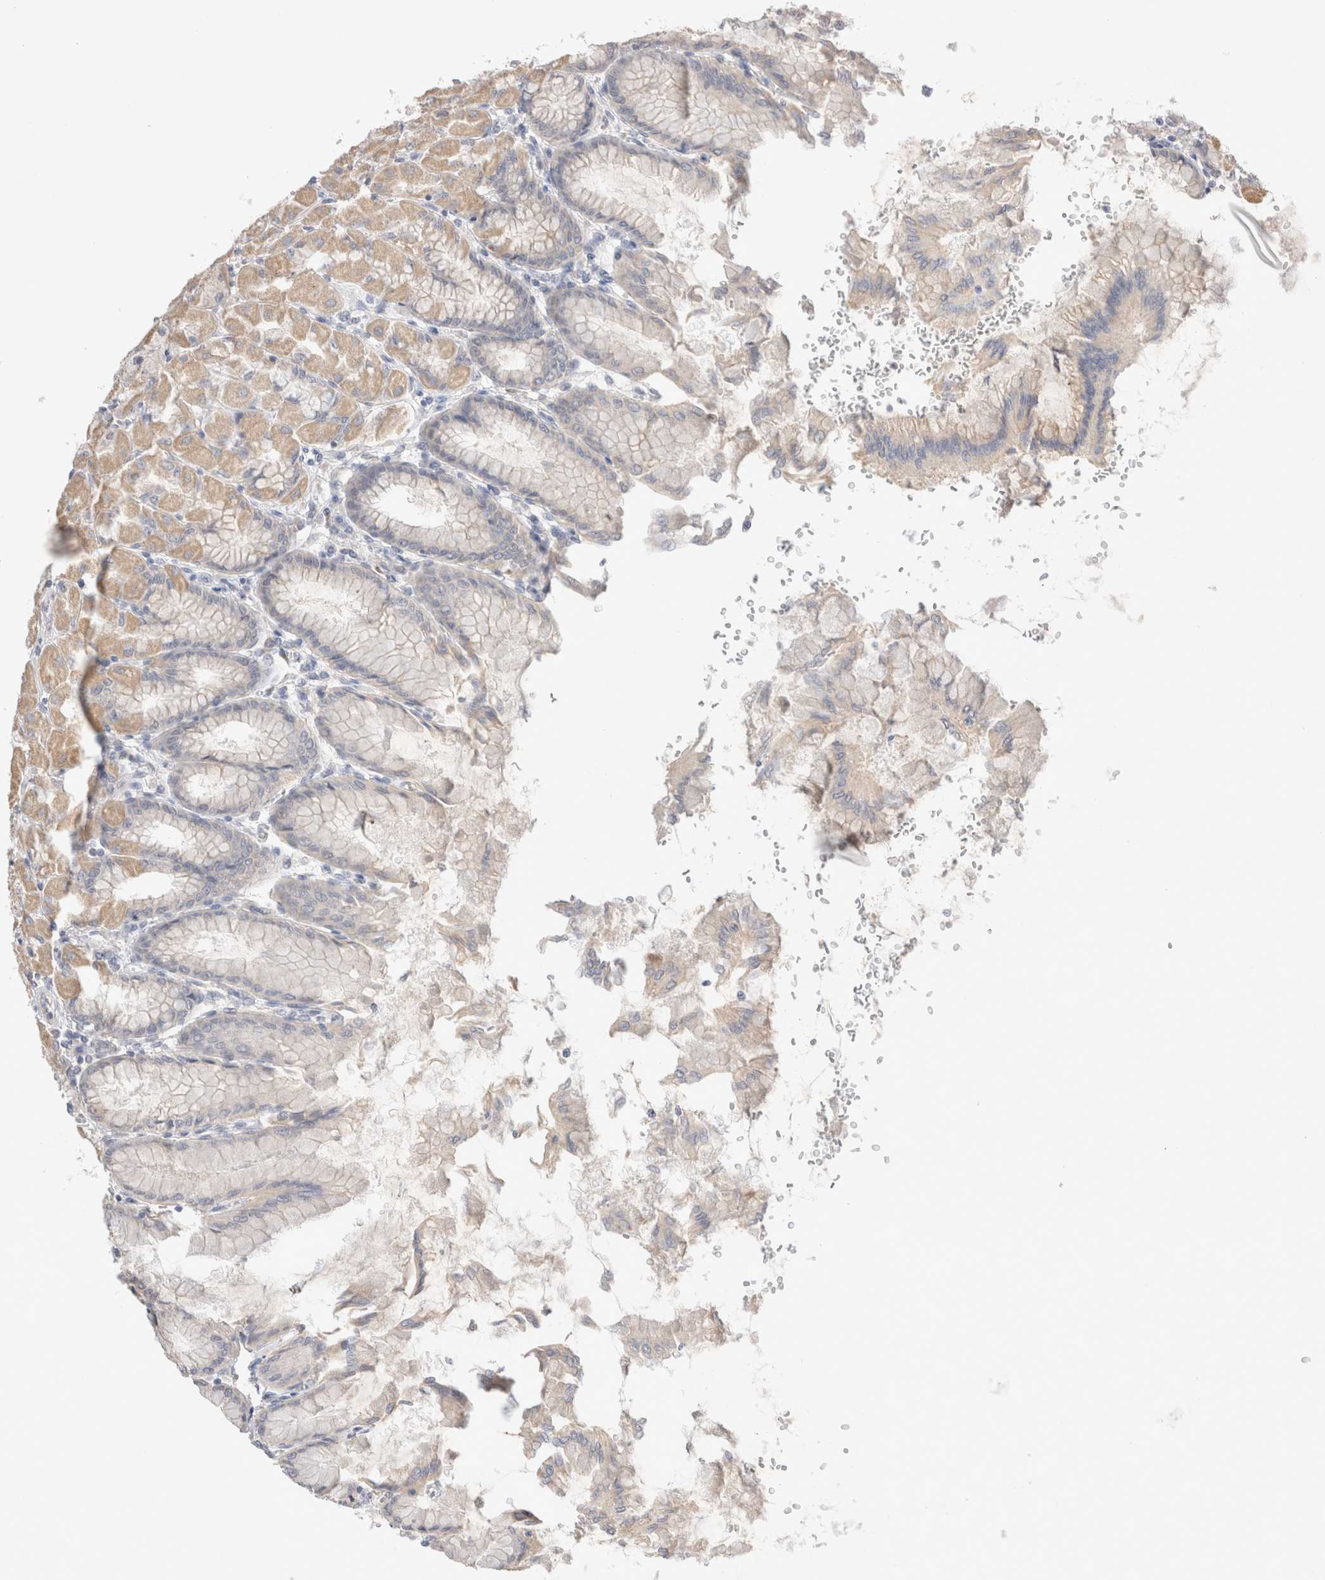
{"staining": {"intensity": "moderate", "quantity": "25%-75%", "location": "cytoplasmic/membranous"}, "tissue": "stomach", "cell_type": "Glandular cells", "image_type": "normal", "snomed": [{"axis": "morphology", "description": "Normal tissue, NOS"}, {"axis": "topography", "description": "Stomach, upper"}], "caption": "Protein expression analysis of benign stomach shows moderate cytoplasmic/membranous staining in about 25%-75% of glandular cells.", "gene": "SPATA20", "patient": {"sex": "female", "age": 56}}